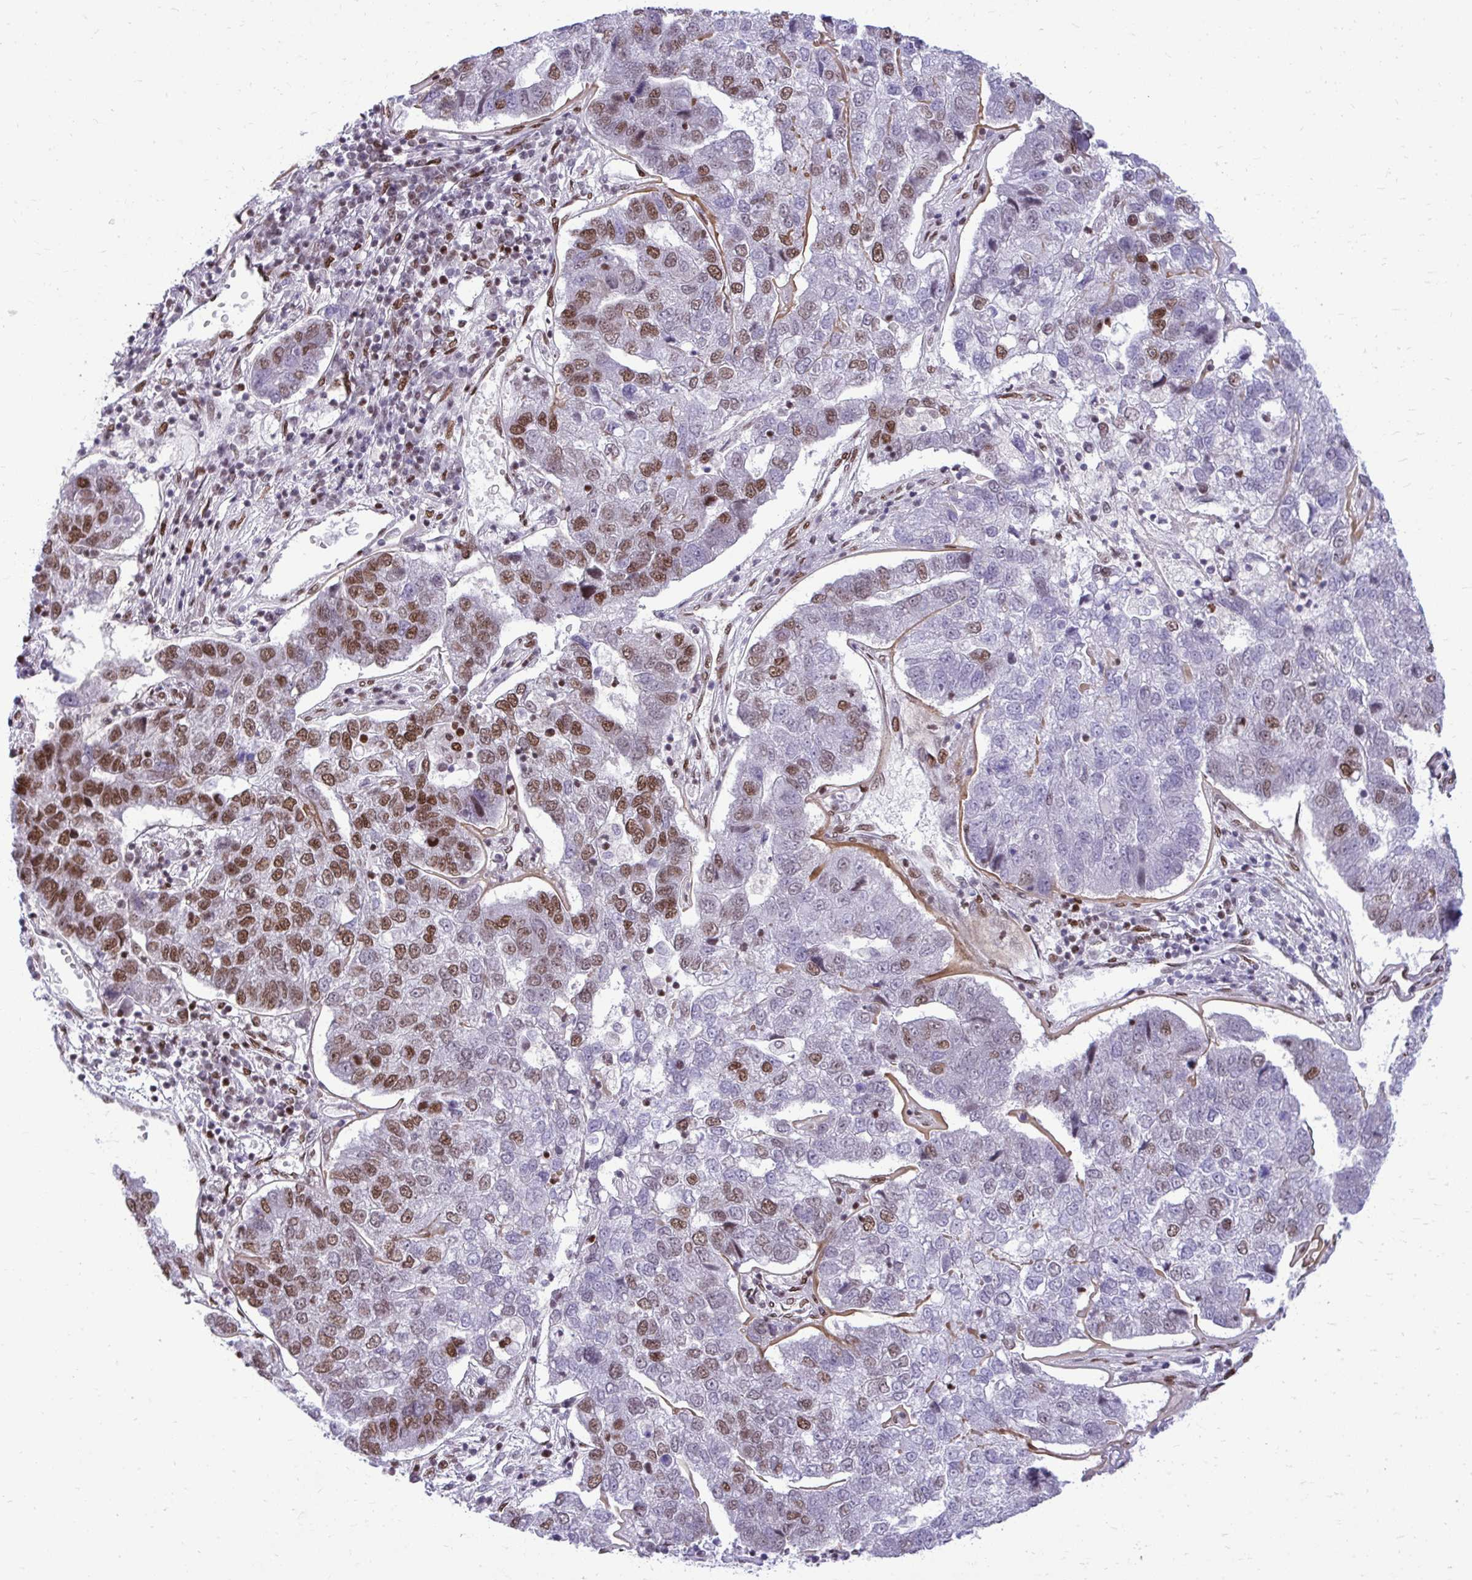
{"staining": {"intensity": "moderate", "quantity": "25%-75%", "location": "nuclear"}, "tissue": "pancreatic cancer", "cell_type": "Tumor cells", "image_type": "cancer", "snomed": [{"axis": "morphology", "description": "Adenocarcinoma, NOS"}, {"axis": "topography", "description": "Pancreas"}], "caption": "Immunohistochemical staining of pancreatic cancer (adenocarcinoma) shows moderate nuclear protein positivity in approximately 25%-75% of tumor cells.", "gene": "CDYL", "patient": {"sex": "female", "age": 61}}